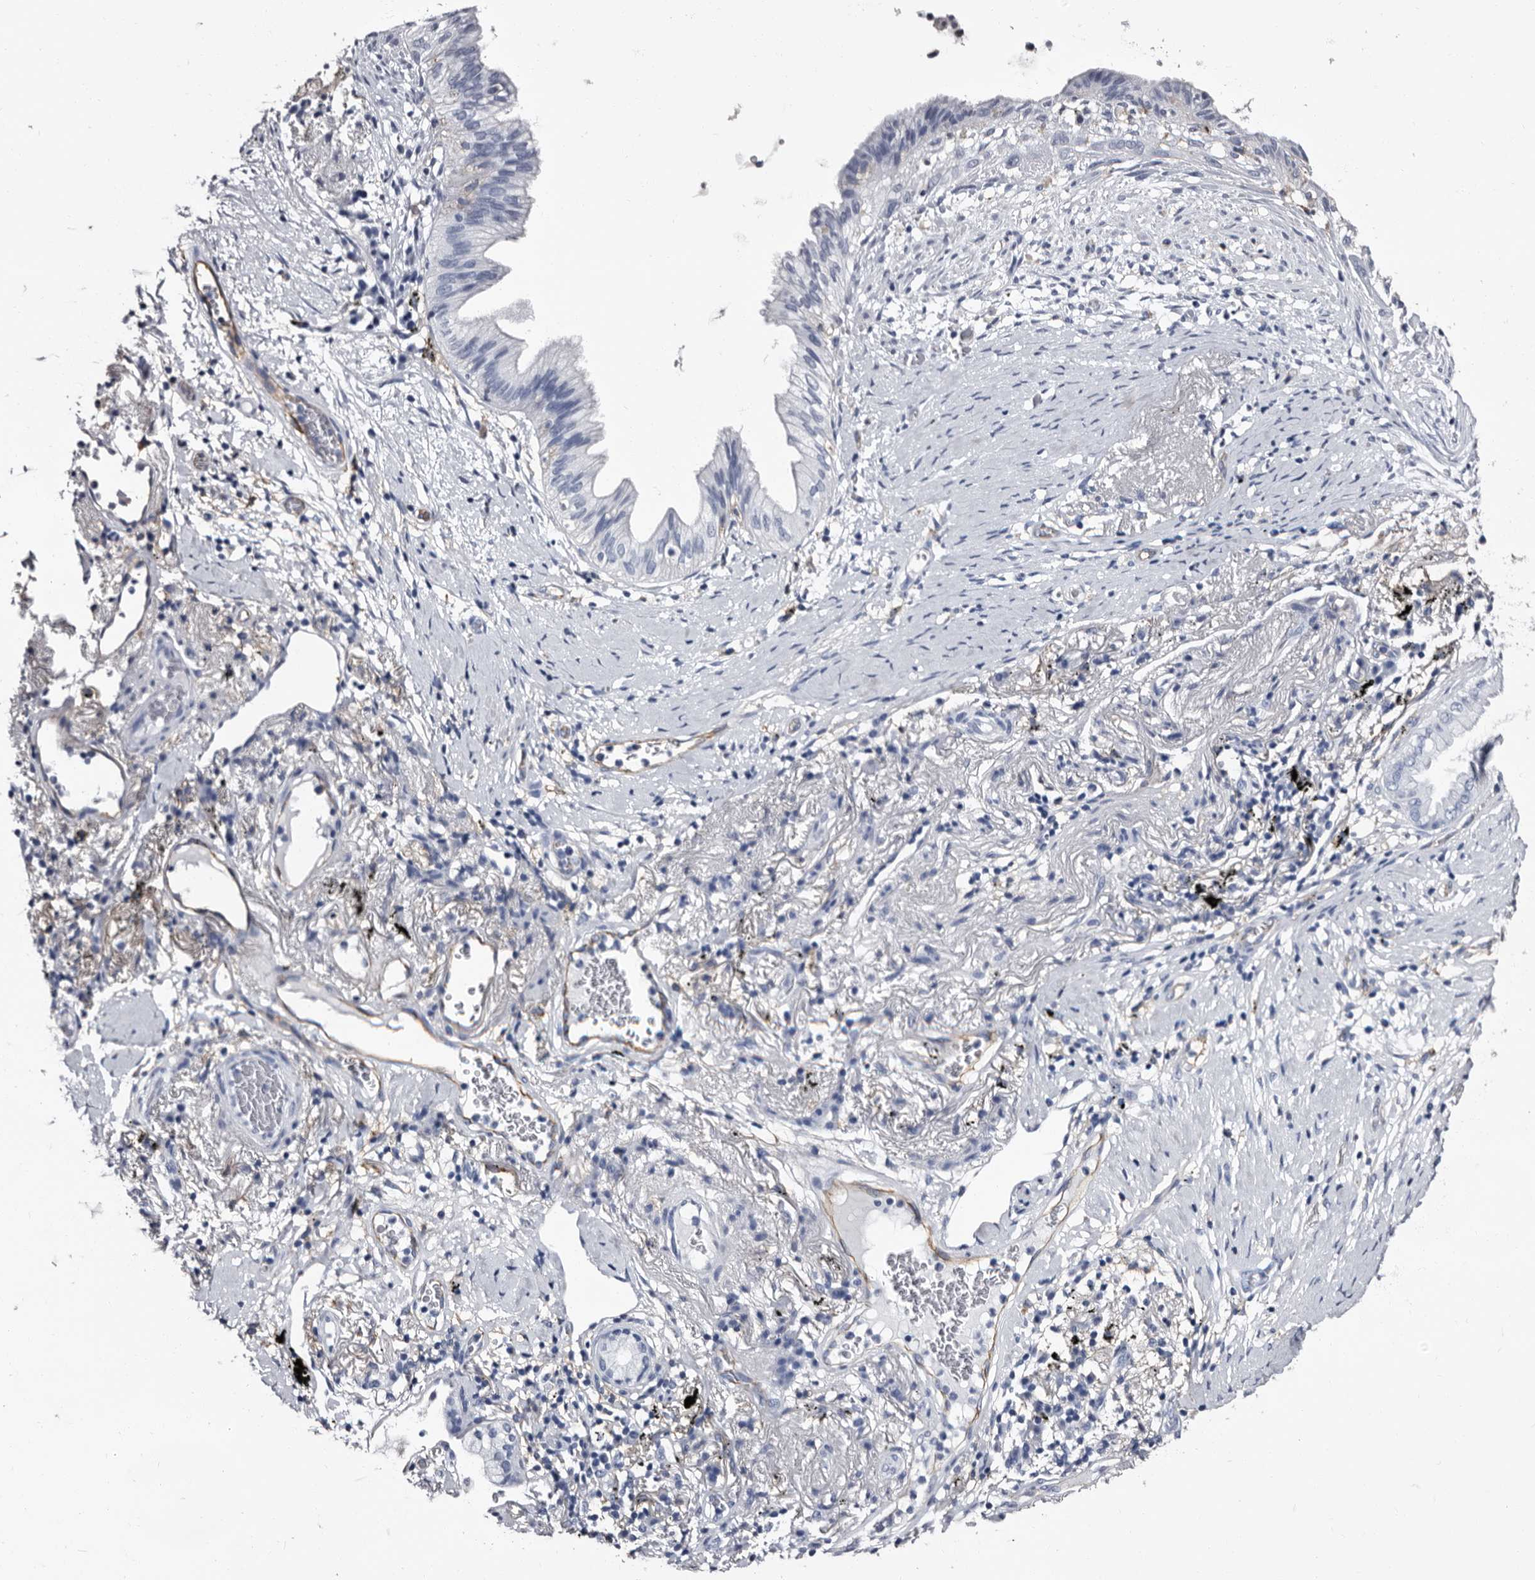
{"staining": {"intensity": "negative", "quantity": "none", "location": "none"}, "tissue": "lung cancer", "cell_type": "Tumor cells", "image_type": "cancer", "snomed": [{"axis": "morphology", "description": "Adenocarcinoma, NOS"}, {"axis": "topography", "description": "Lung"}], "caption": "Immunohistochemistry (IHC) histopathology image of human lung cancer stained for a protein (brown), which demonstrates no positivity in tumor cells.", "gene": "EPB41L3", "patient": {"sex": "female", "age": 70}}